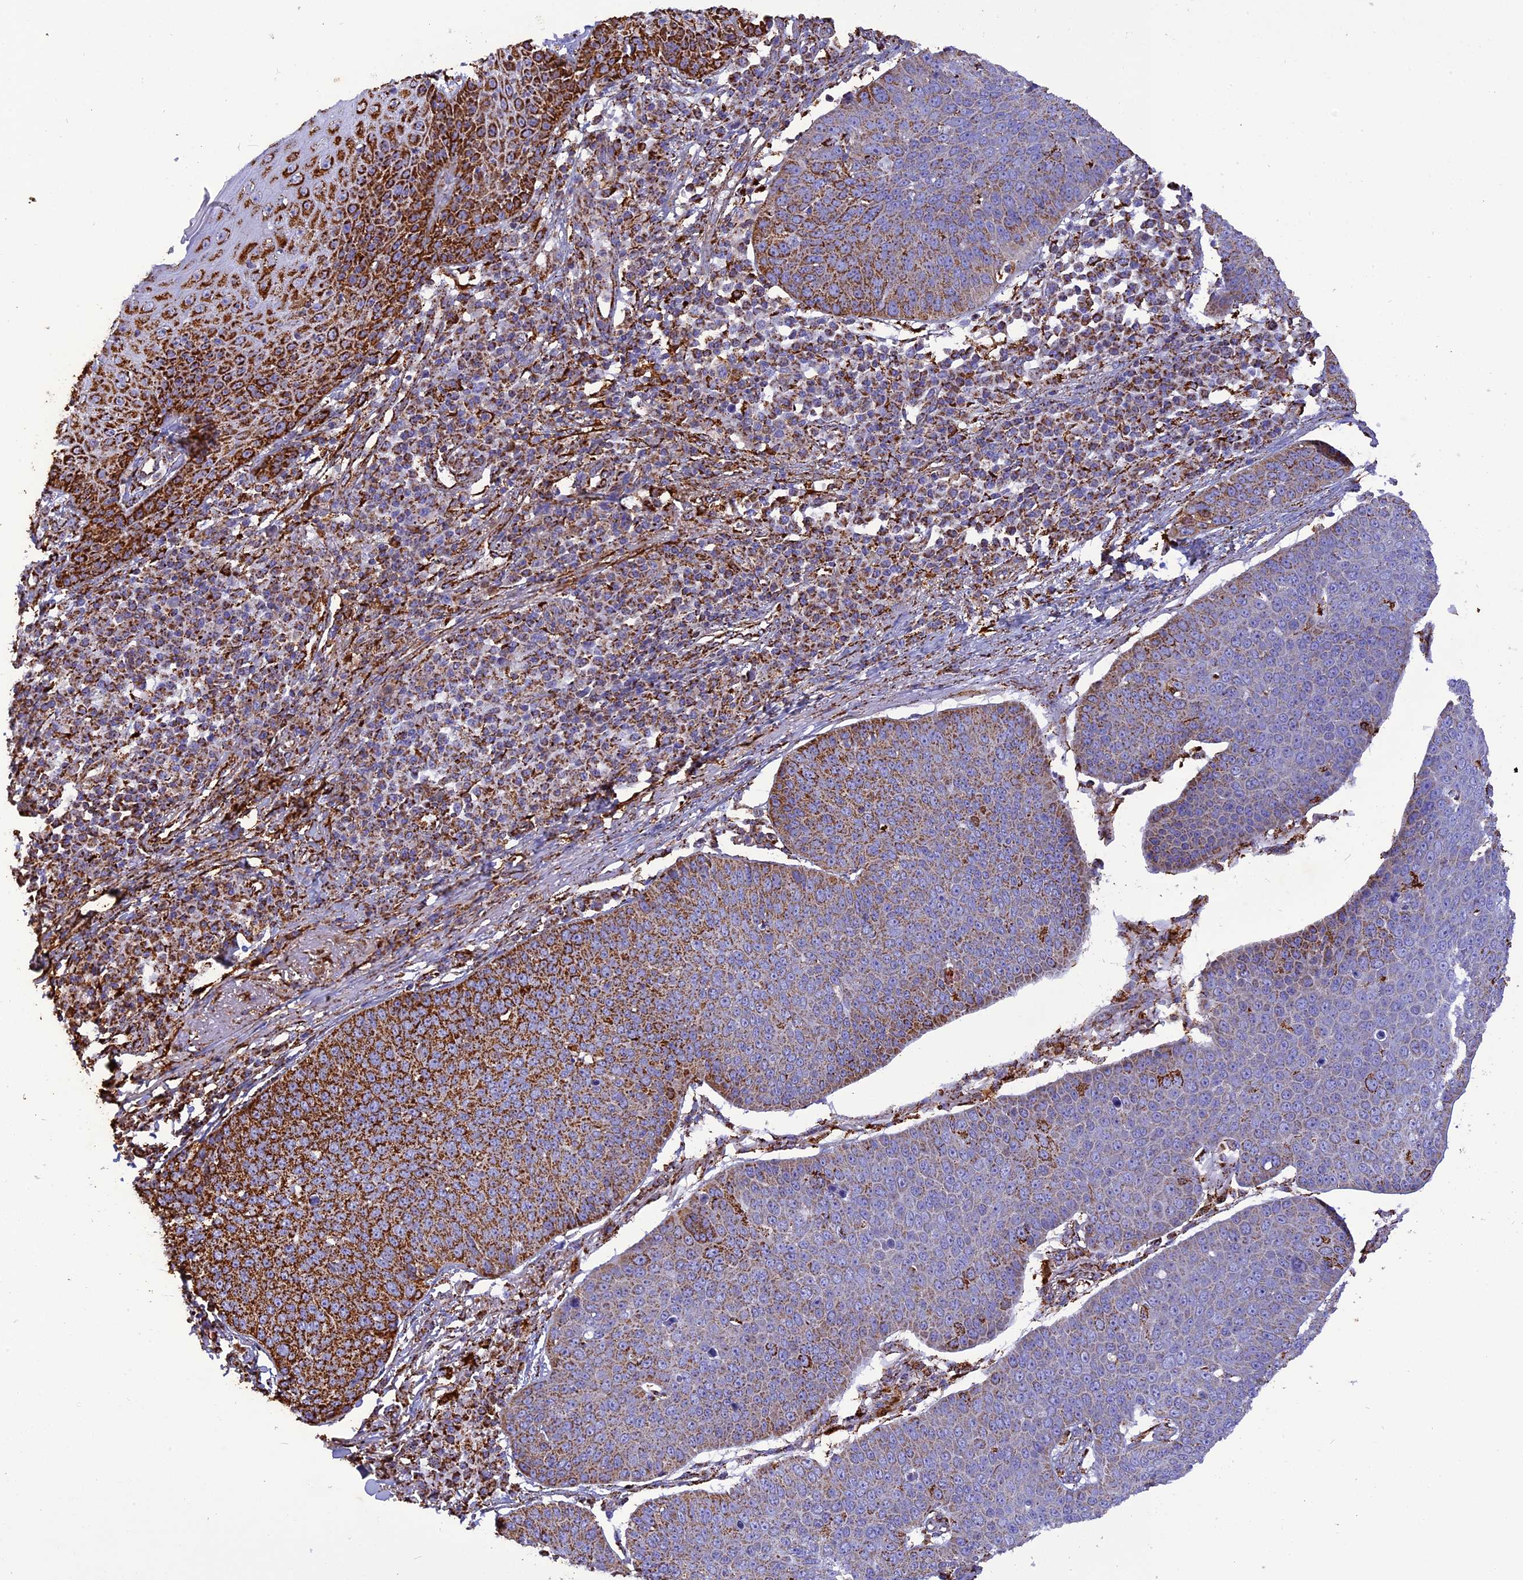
{"staining": {"intensity": "moderate", "quantity": "<25%", "location": "cytoplasmic/membranous"}, "tissue": "skin cancer", "cell_type": "Tumor cells", "image_type": "cancer", "snomed": [{"axis": "morphology", "description": "Squamous cell carcinoma, NOS"}, {"axis": "topography", "description": "Skin"}], "caption": "A photomicrograph of human skin cancer (squamous cell carcinoma) stained for a protein exhibits moderate cytoplasmic/membranous brown staining in tumor cells. (Stains: DAB in brown, nuclei in blue, Microscopy: brightfield microscopy at high magnification).", "gene": "KCNG1", "patient": {"sex": "male", "age": 71}}